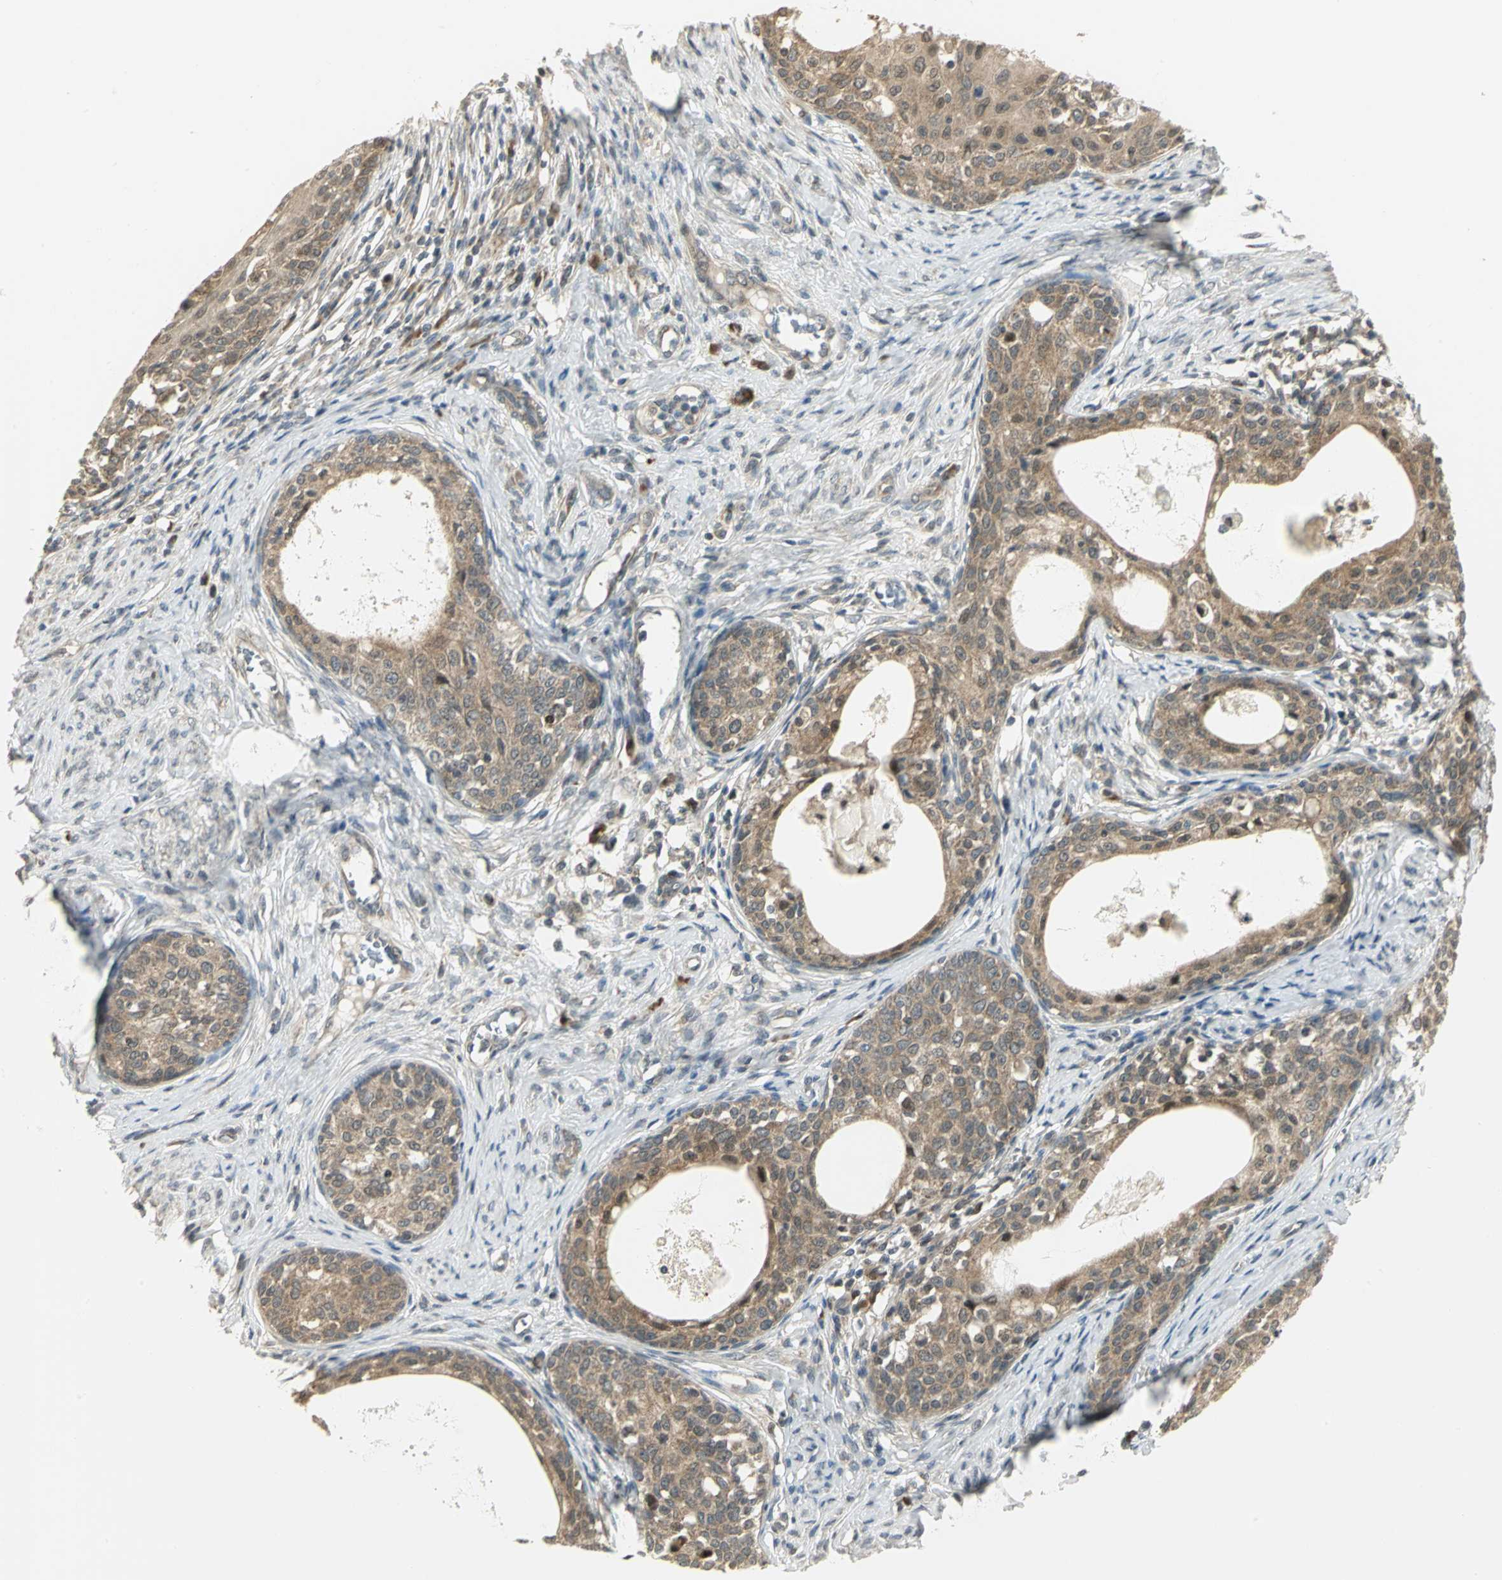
{"staining": {"intensity": "weak", "quantity": ">75%", "location": "cytoplasmic/membranous"}, "tissue": "cervical cancer", "cell_type": "Tumor cells", "image_type": "cancer", "snomed": [{"axis": "morphology", "description": "Squamous cell carcinoma, NOS"}, {"axis": "morphology", "description": "Adenocarcinoma, NOS"}, {"axis": "topography", "description": "Cervix"}], "caption": "Cervical cancer stained with a brown dye exhibits weak cytoplasmic/membranous positive staining in approximately >75% of tumor cells.", "gene": "PSMC4", "patient": {"sex": "female", "age": 52}}